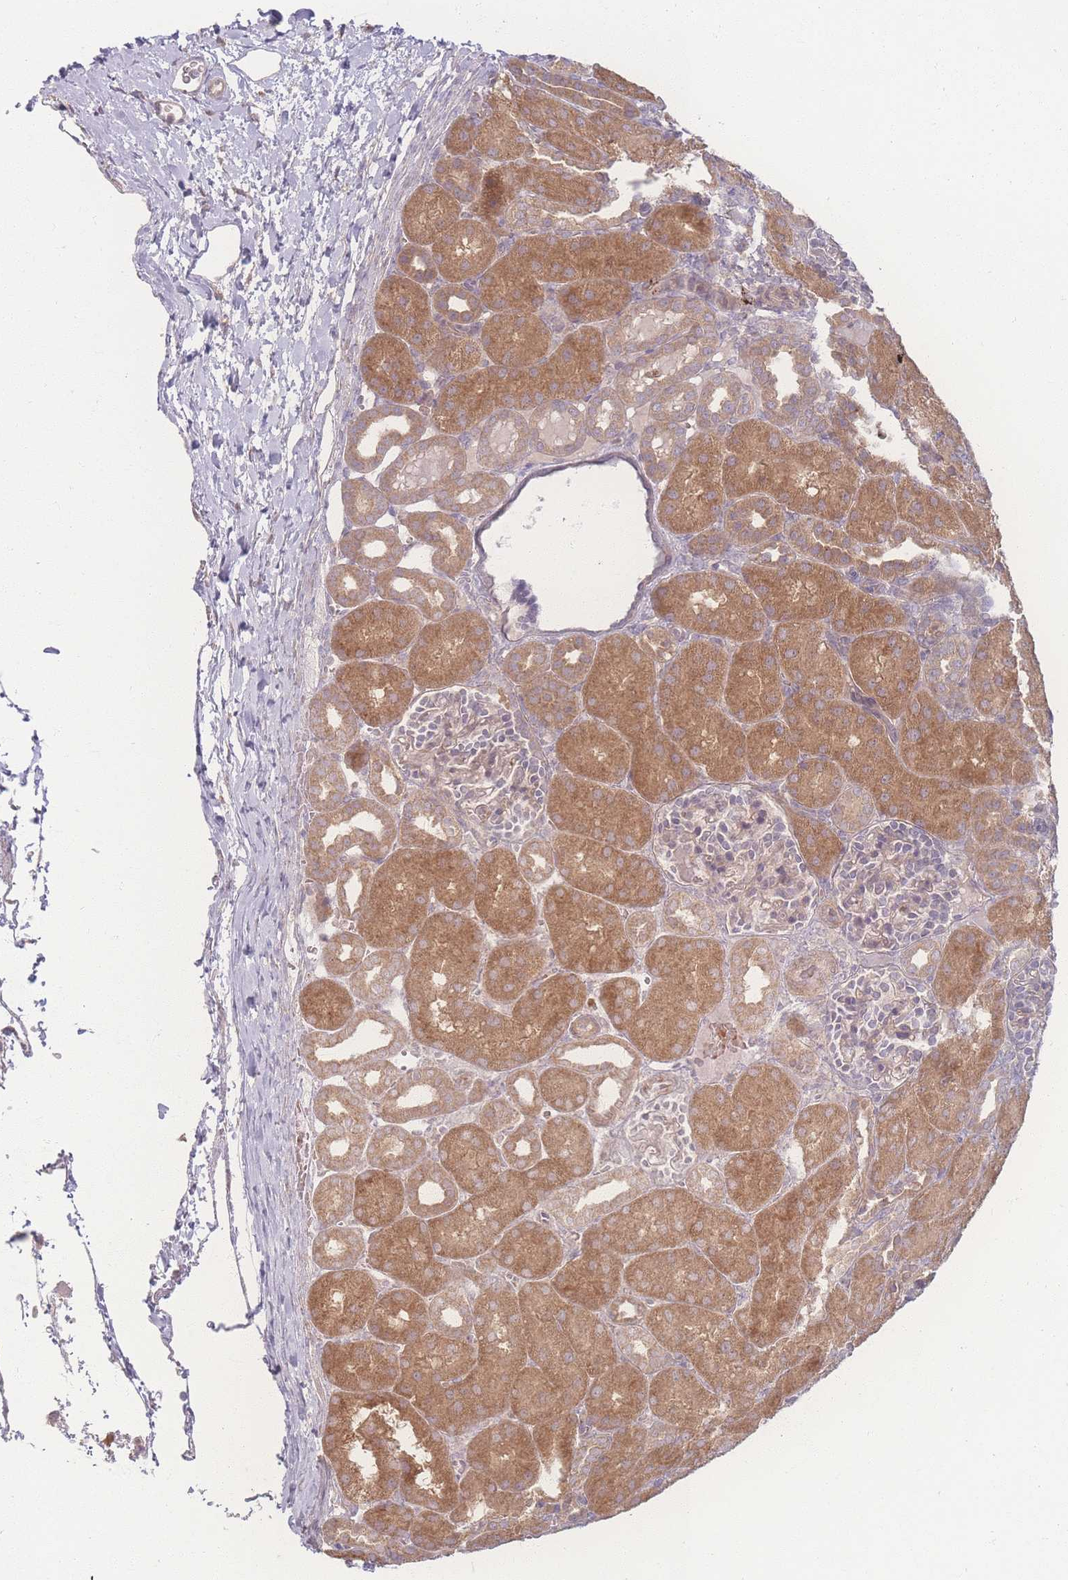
{"staining": {"intensity": "weak", "quantity": "25%-75%", "location": "cytoplasmic/membranous"}, "tissue": "kidney", "cell_type": "Cells in glomeruli", "image_type": "normal", "snomed": [{"axis": "morphology", "description": "Normal tissue, NOS"}, {"axis": "topography", "description": "Kidney"}], "caption": "A photomicrograph showing weak cytoplasmic/membranous expression in about 25%-75% of cells in glomeruli in benign kidney, as visualized by brown immunohistochemical staining.", "gene": "INSR", "patient": {"sex": "male", "age": 1}}